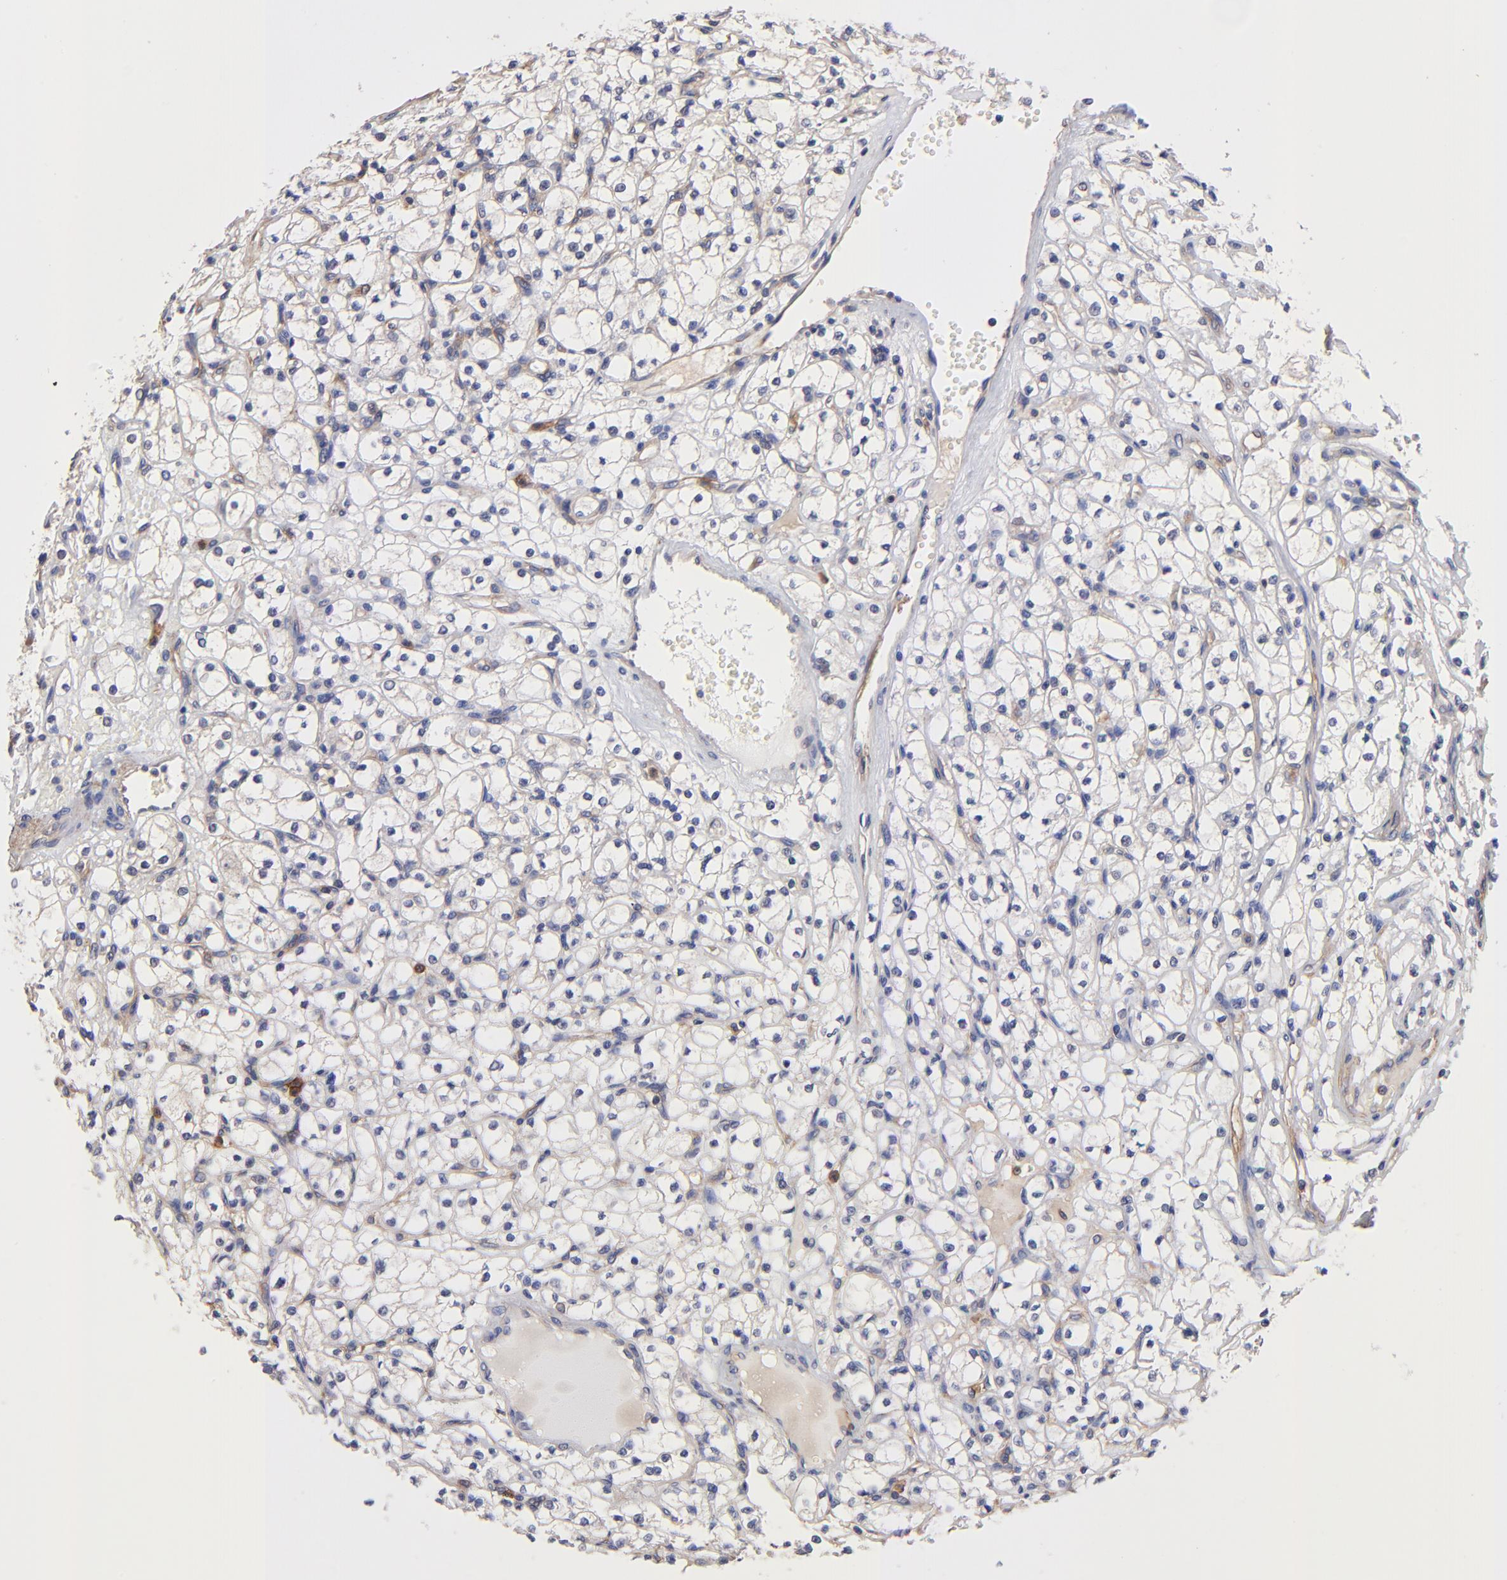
{"staining": {"intensity": "negative", "quantity": "none", "location": "none"}, "tissue": "renal cancer", "cell_type": "Tumor cells", "image_type": "cancer", "snomed": [{"axis": "morphology", "description": "Adenocarcinoma, NOS"}, {"axis": "topography", "description": "Kidney"}], "caption": "This is an IHC histopathology image of human adenocarcinoma (renal). There is no positivity in tumor cells.", "gene": "ASB7", "patient": {"sex": "male", "age": 61}}